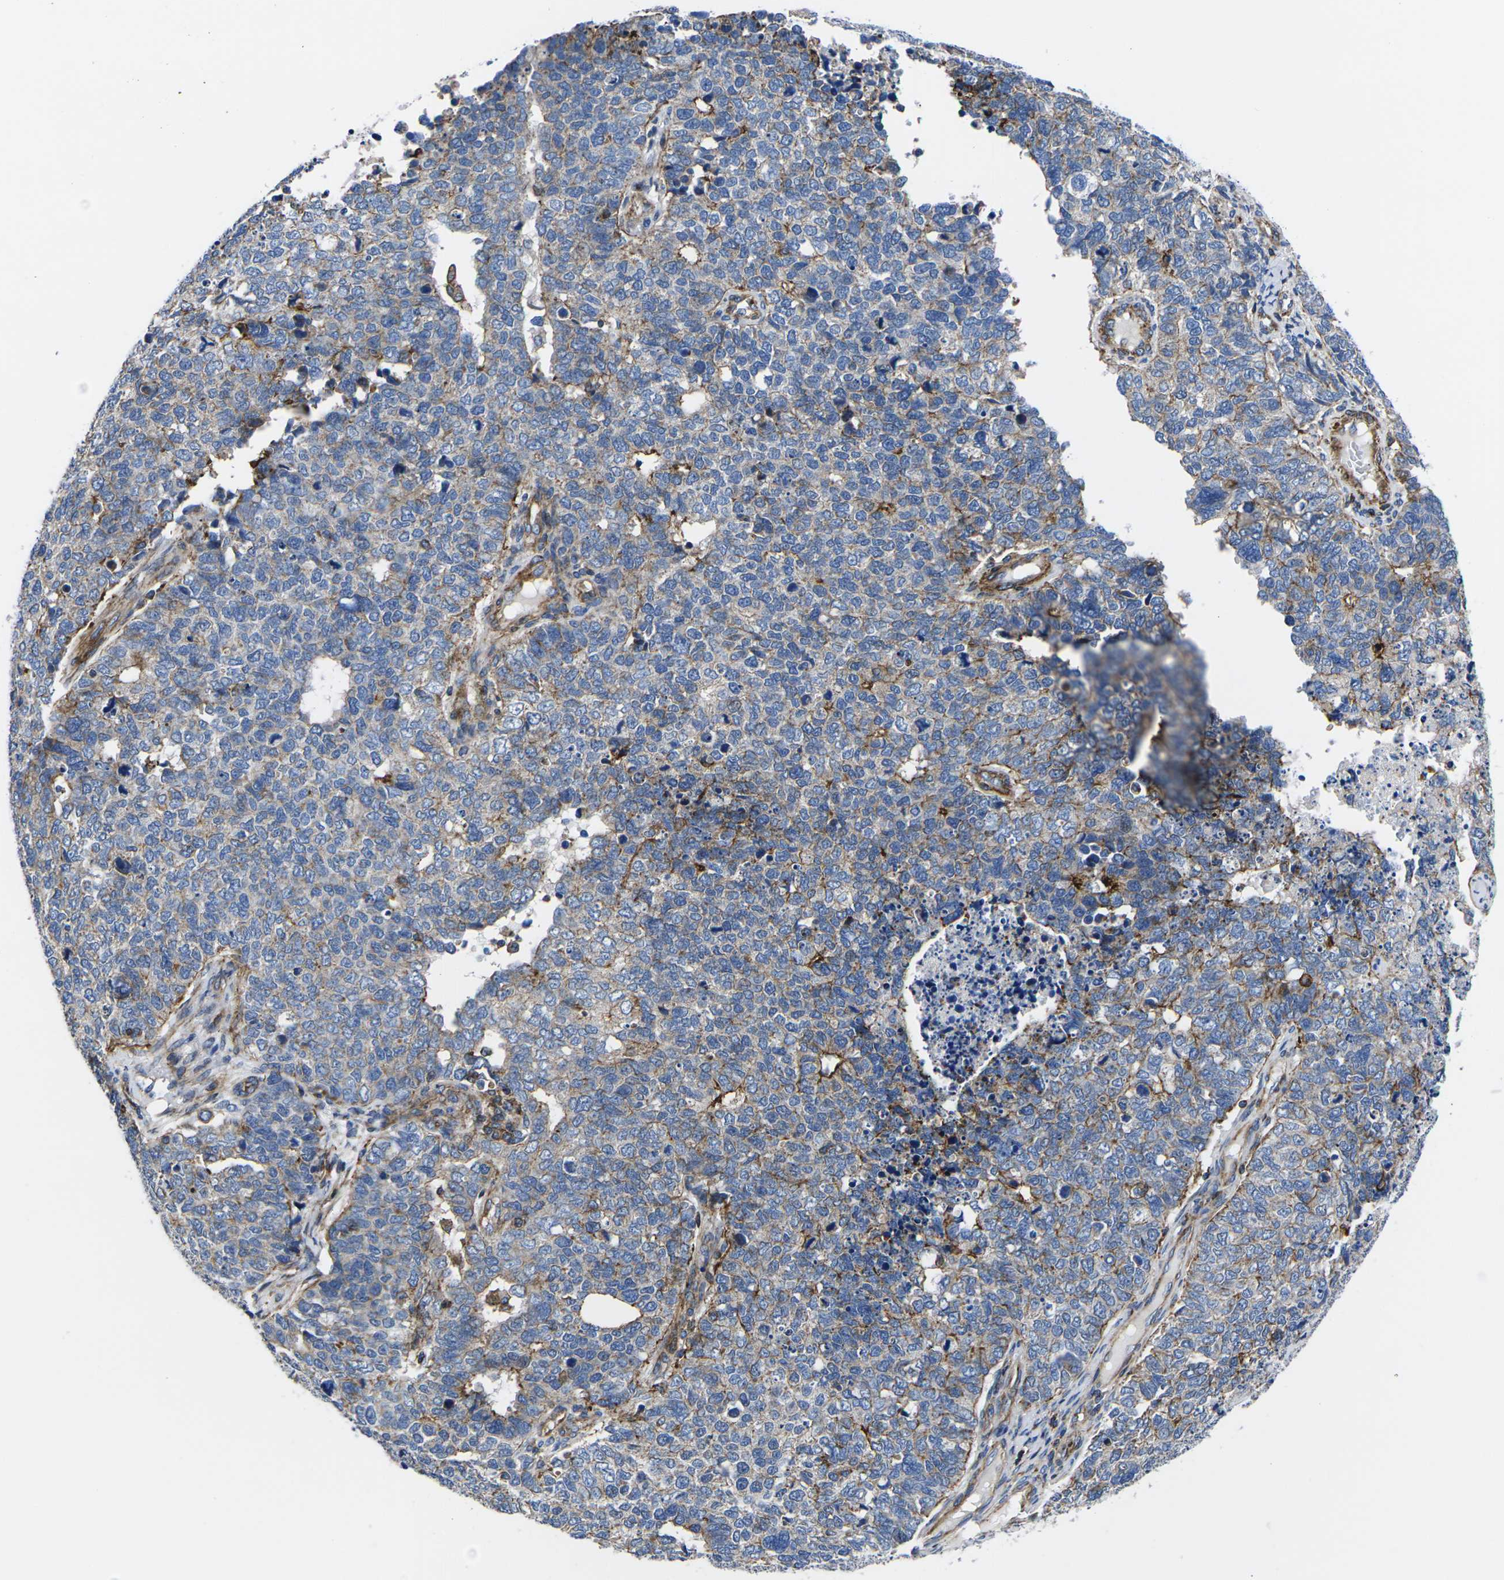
{"staining": {"intensity": "moderate", "quantity": "25%-75%", "location": "cytoplasmic/membranous"}, "tissue": "cervical cancer", "cell_type": "Tumor cells", "image_type": "cancer", "snomed": [{"axis": "morphology", "description": "Squamous cell carcinoma, NOS"}, {"axis": "topography", "description": "Cervix"}], "caption": "Protein analysis of cervical cancer tissue displays moderate cytoplasmic/membranous staining in about 25%-75% of tumor cells.", "gene": "GPR4", "patient": {"sex": "female", "age": 63}}